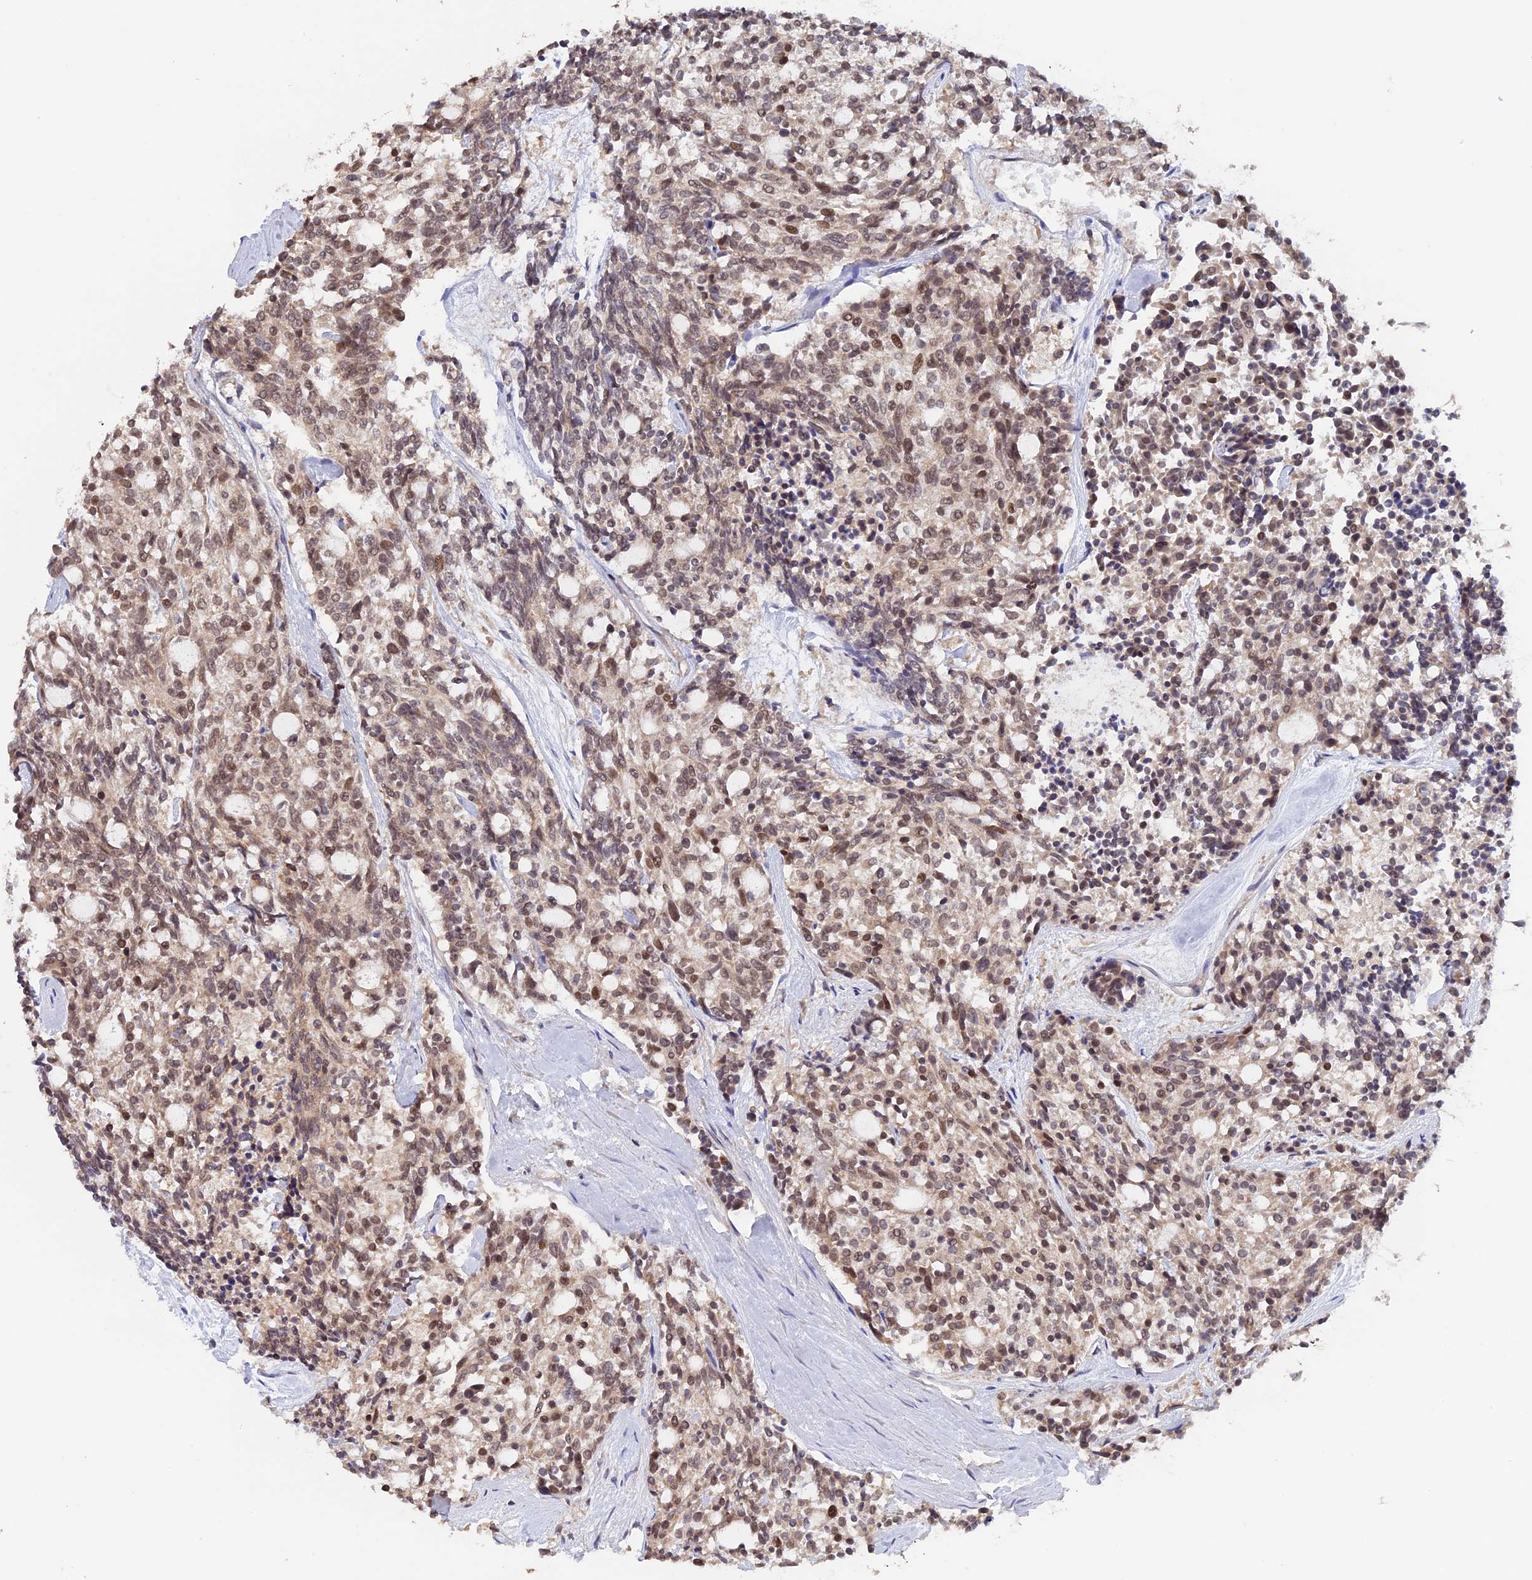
{"staining": {"intensity": "moderate", "quantity": ">75%", "location": "nuclear"}, "tissue": "carcinoid", "cell_type": "Tumor cells", "image_type": "cancer", "snomed": [{"axis": "morphology", "description": "Carcinoid, malignant, NOS"}, {"axis": "topography", "description": "Pancreas"}], "caption": "The histopathology image exhibits staining of carcinoid, revealing moderate nuclear protein expression (brown color) within tumor cells. The protein of interest is shown in brown color, while the nuclei are stained blue.", "gene": "RFC5", "patient": {"sex": "female", "age": 54}}